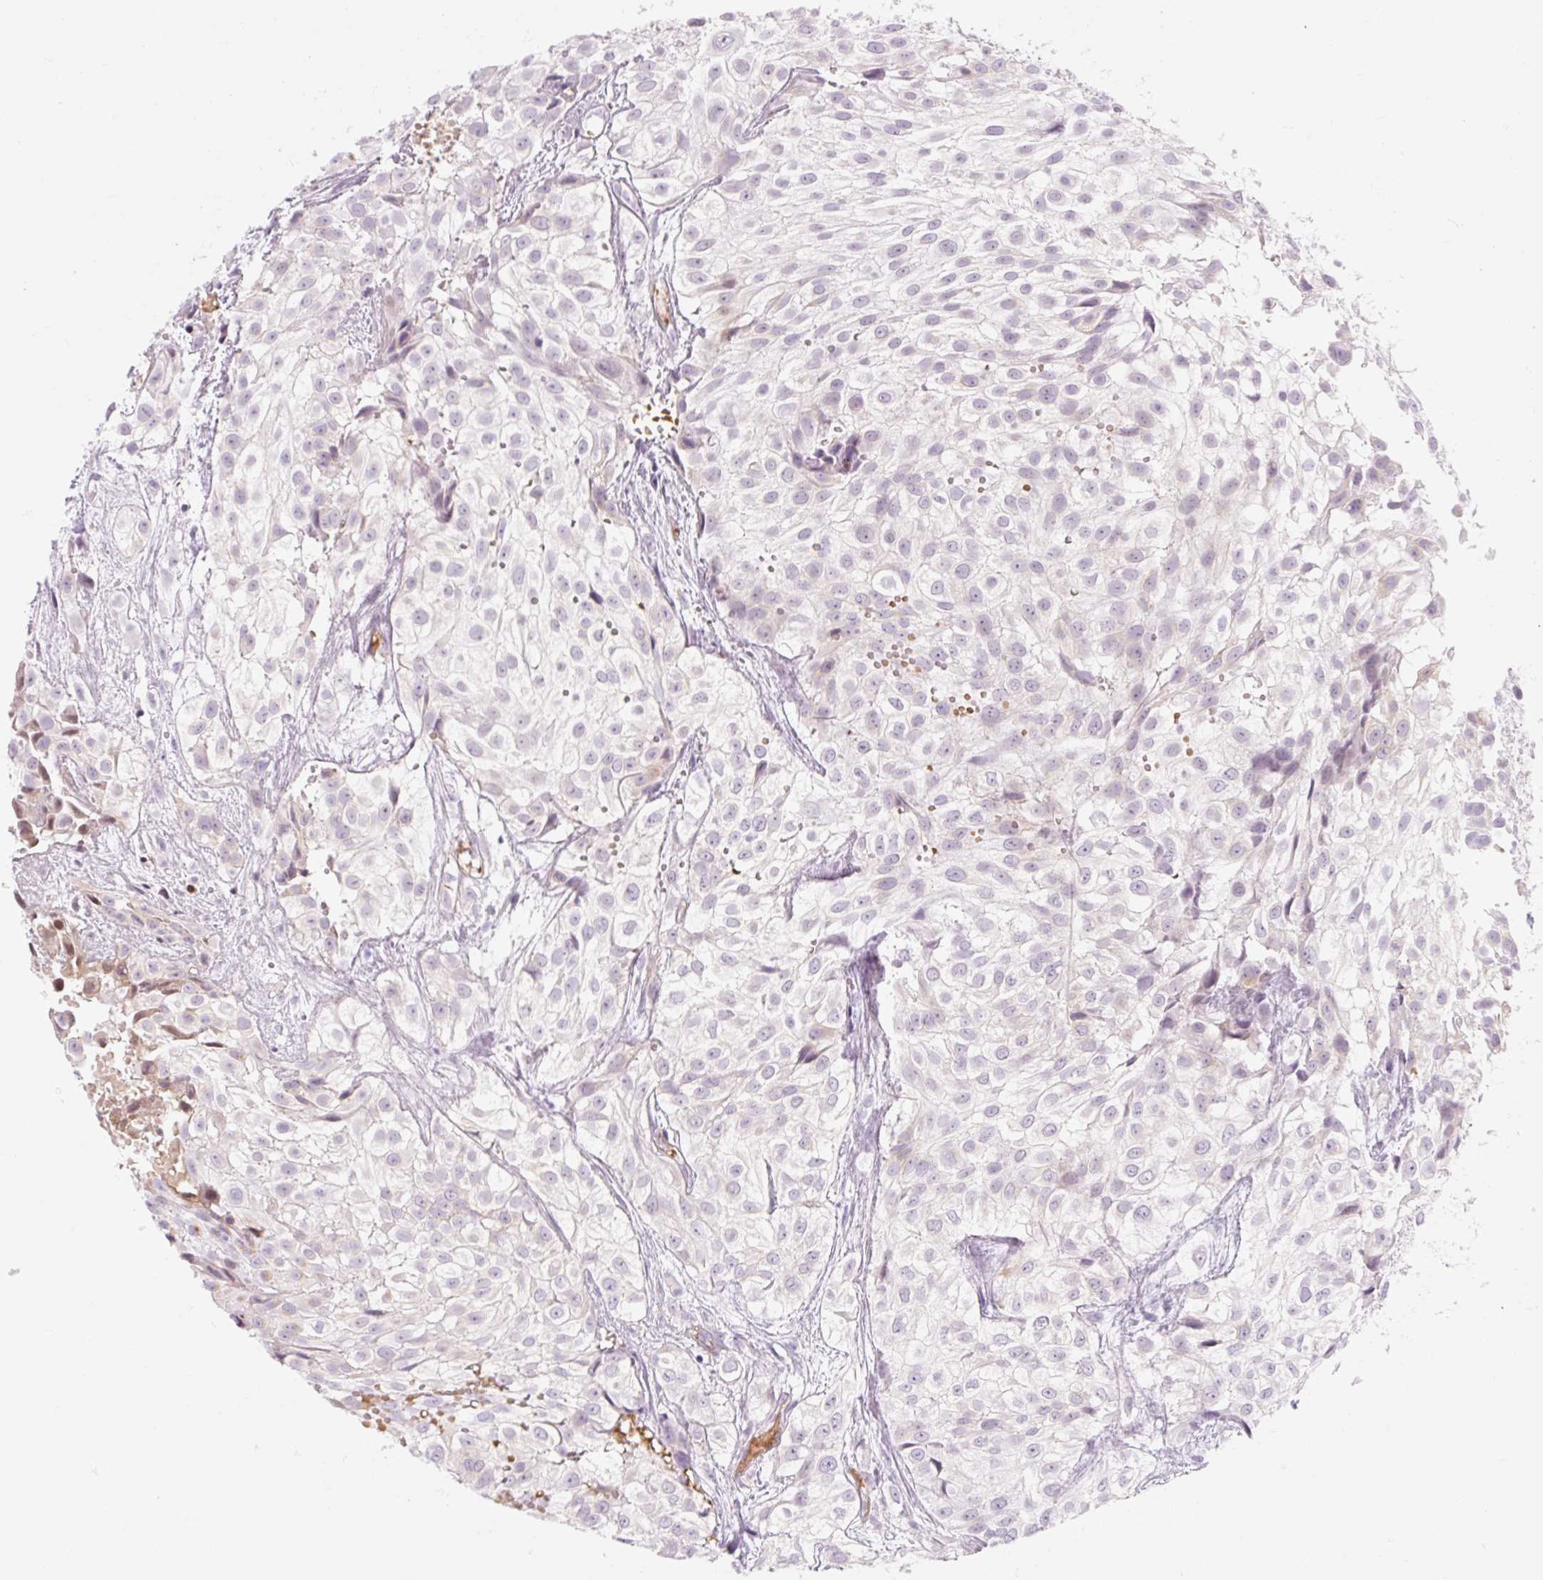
{"staining": {"intensity": "negative", "quantity": "none", "location": "none"}, "tissue": "urothelial cancer", "cell_type": "Tumor cells", "image_type": "cancer", "snomed": [{"axis": "morphology", "description": "Urothelial carcinoma, High grade"}, {"axis": "topography", "description": "Urinary bladder"}], "caption": "The micrograph demonstrates no staining of tumor cells in high-grade urothelial carcinoma.", "gene": "TAF1L", "patient": {"sex": "male", "age": 56}}